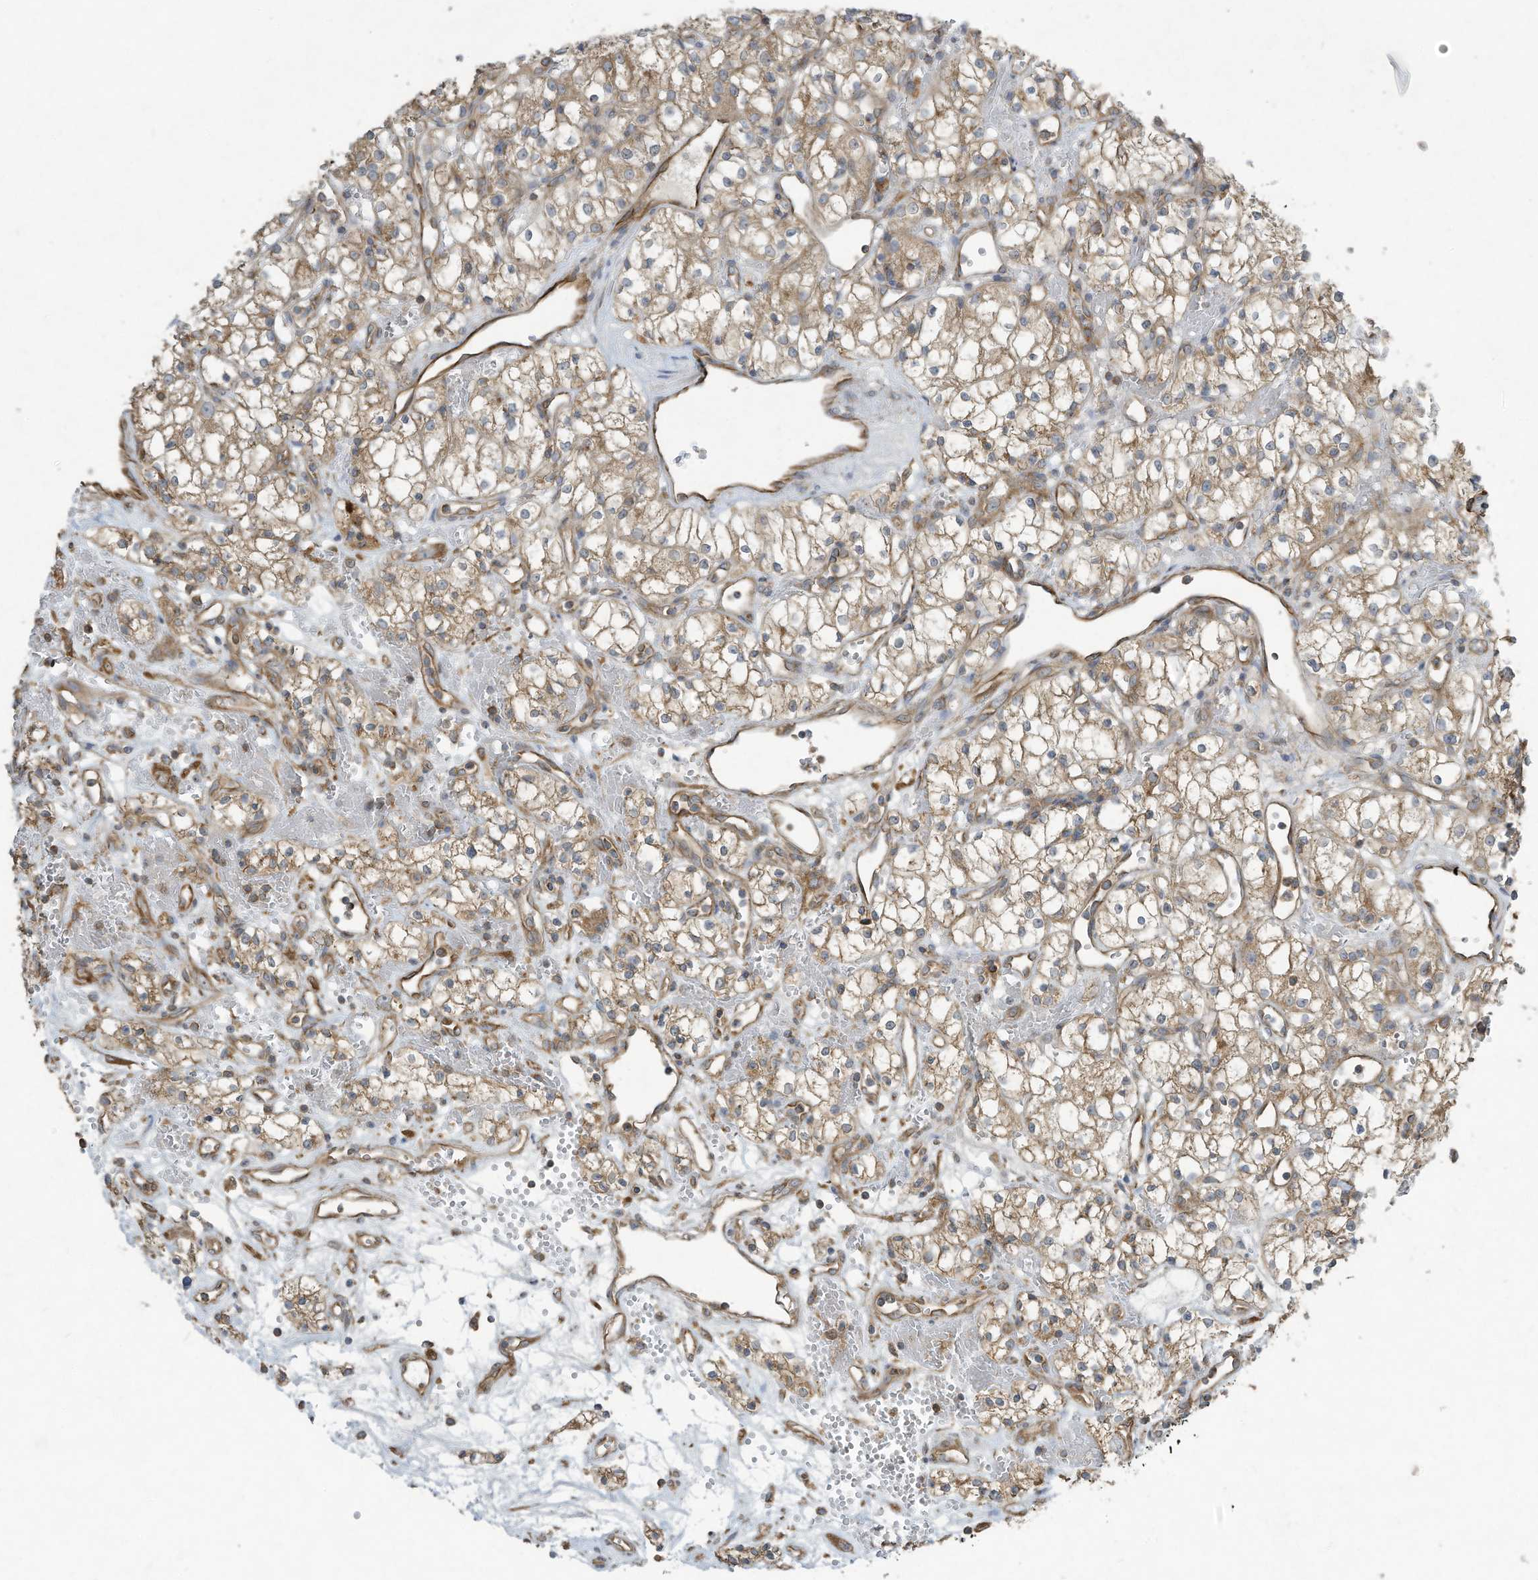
{"staining": {"intensity": "moderate", "quantity": ">75%", "location": "cytoplasmic/membranous"}, "tissue": "renal cancer", "cell_type": "Tumor cells", "image_type": "cancer", "snomed": [{"axis": "morphology", "description": "Adenocarcinoma, NOS"}, {"axis": "topography", "description": "Kidney"}], "caption": "There is medium levels of moderate cytoplasmic/membranous staining in tumor cells of adenocarcinoma (renal), as demonstrated by immunohistochemical staining (brown color).", "gene": "SYNJ2", "patient": {"sex": "male", "age": 59}}